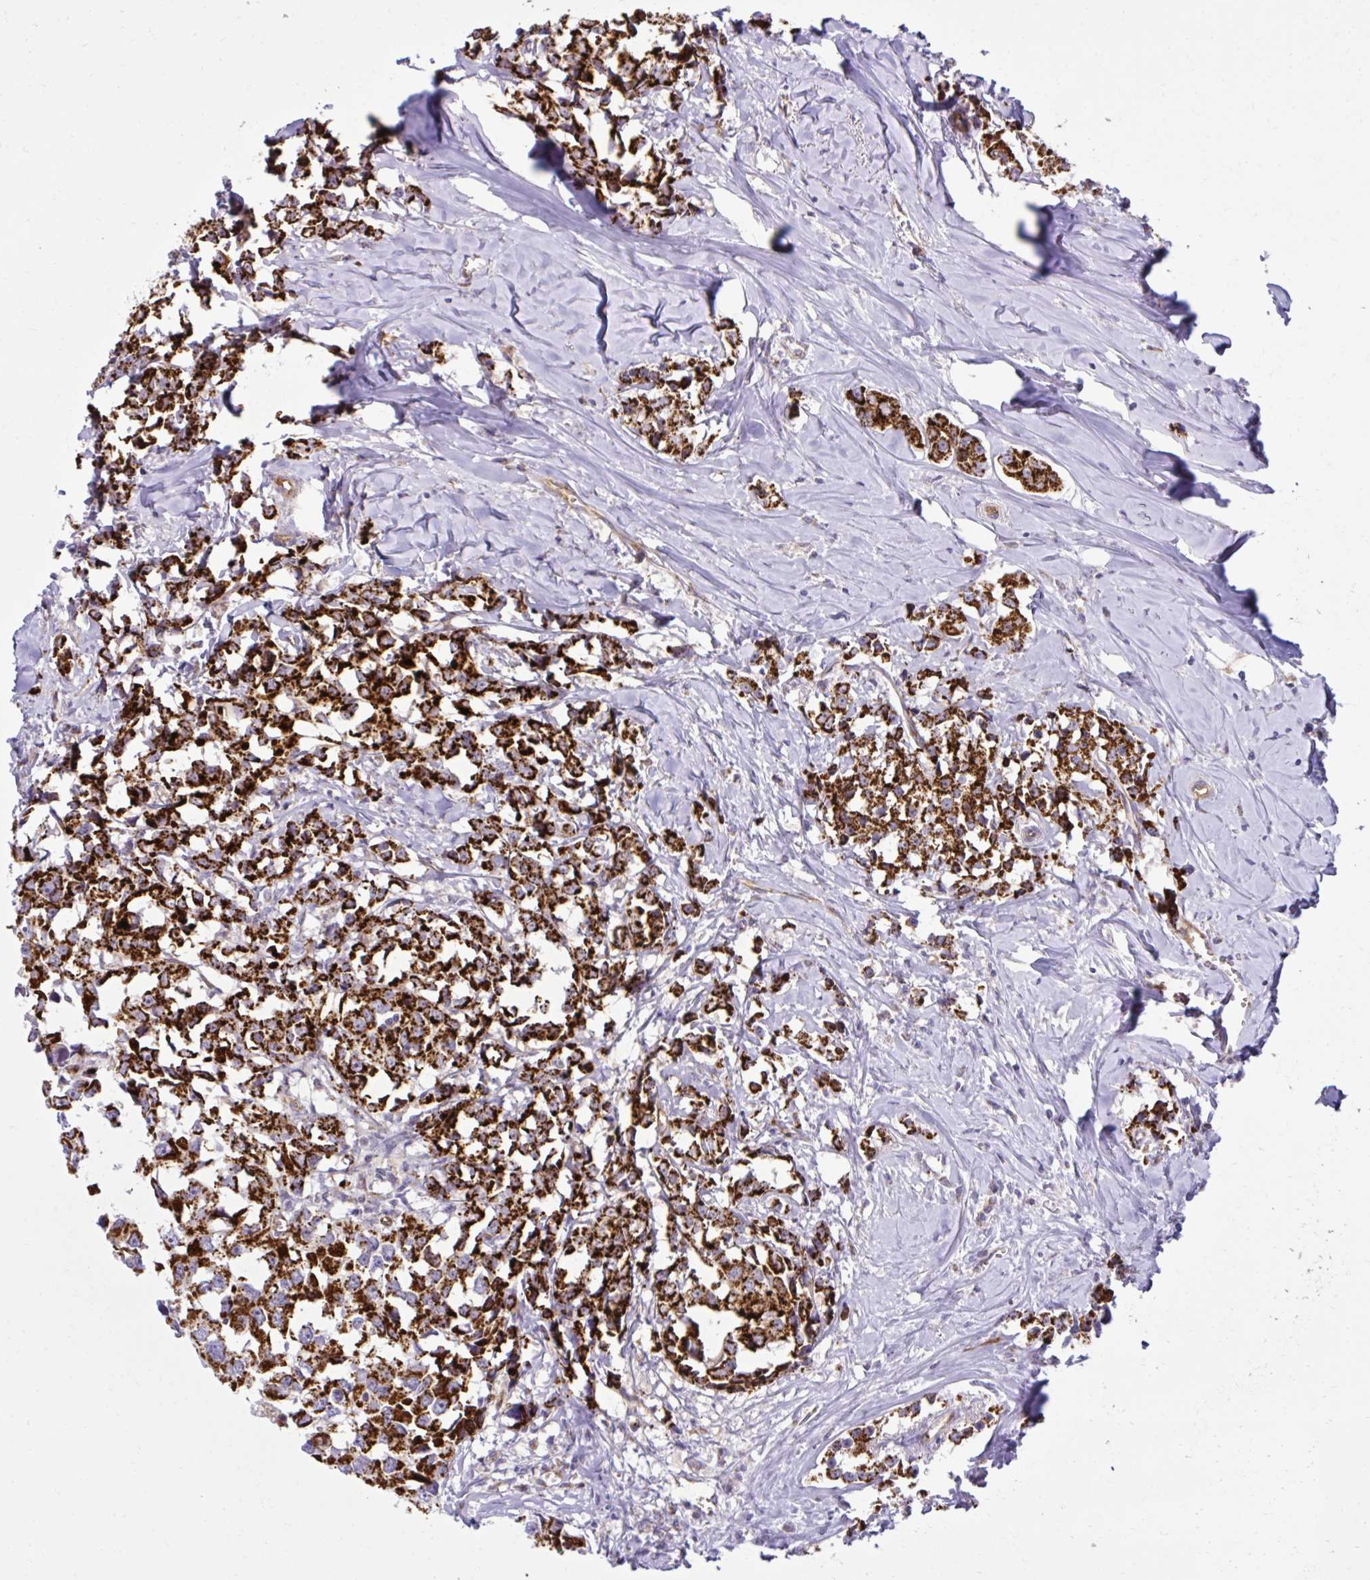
{"staining": {"intensity": "strong", "quantity": ">75%", "location": "cytoplasmic/membranous"}, "tissue": "breast cancer", "cell_type": "Tumor cells", "image_type": "cancer", "snomed": [{"axis": "morphology", "description": "Duct carcinoma"}, {"axis": "topography", "description": "Breast"}], "caption": "Immunohistochemistry photomicrograph of human breast cancer stained for a protein (brown), which exhibits high levels of strong cytoplasmic/membranous staining in about >75% of tumor cells.", "gene": "LIMS1", "patient": {"sex": "female", "age": 80}}